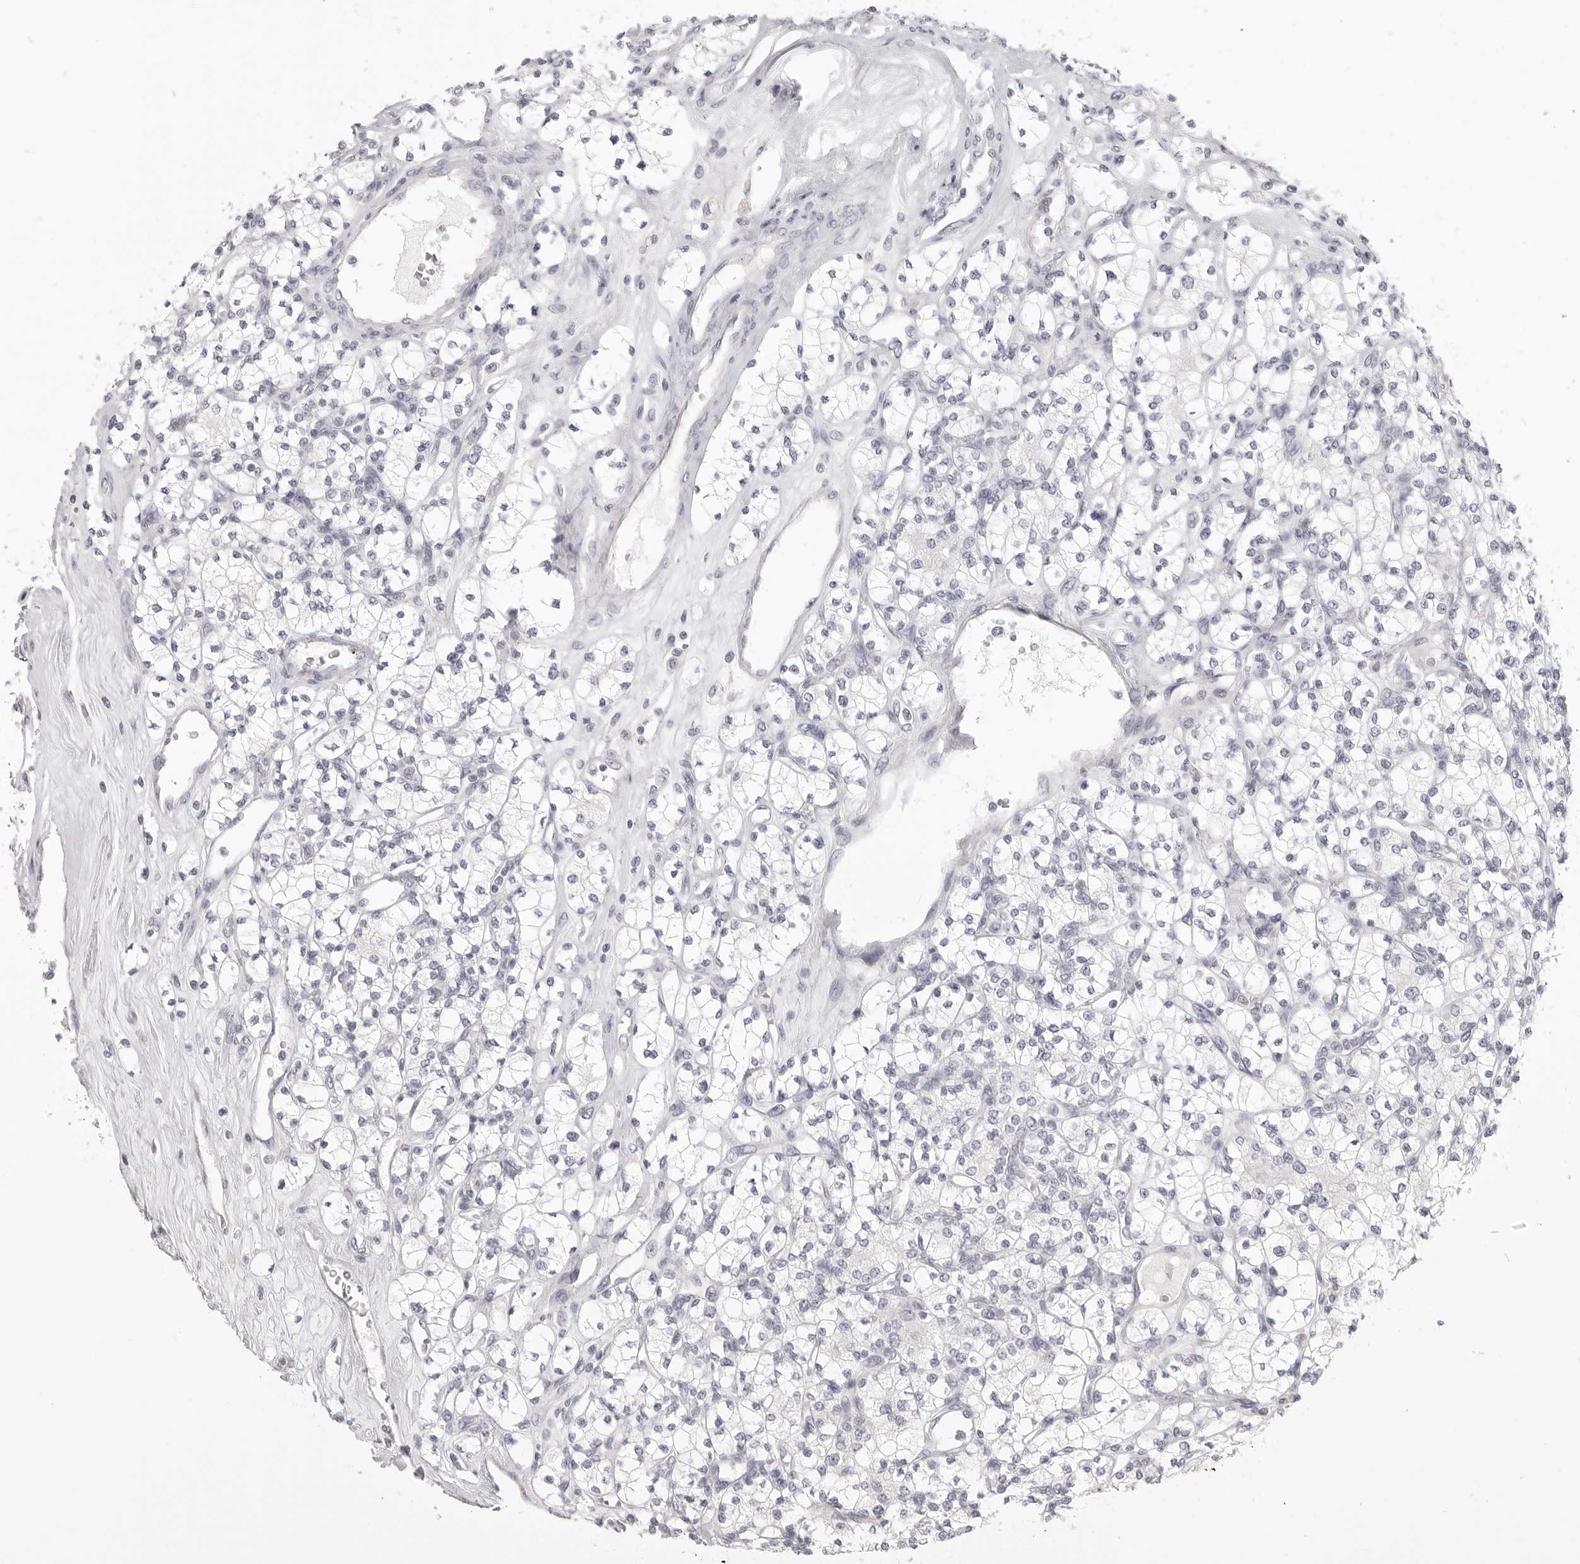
{"staining": {"intensity": "negative", "quantity": "none", "location": "none"}, "tissue": "renal cancer", "cell_type": "Tumor cells", "image_type": "cancer", "snomed": [{"axis": "morphology", "description": "Adenocarcinoma, NOS"}, {"axis": "topography", "description": "Kidney"}], "caption": "Immunohistochemistry (IHC) micrograph of renal cancer (adenocarcinoma) stained for a protein (brown), which displays no positivity in tumor cells. (Brightfield microscopy of DAB (3,3'-diaminobenzidine) IHC at high magnification).", "gene": "HMGCS2", "patient": {"sex": "male", "age": 77}}